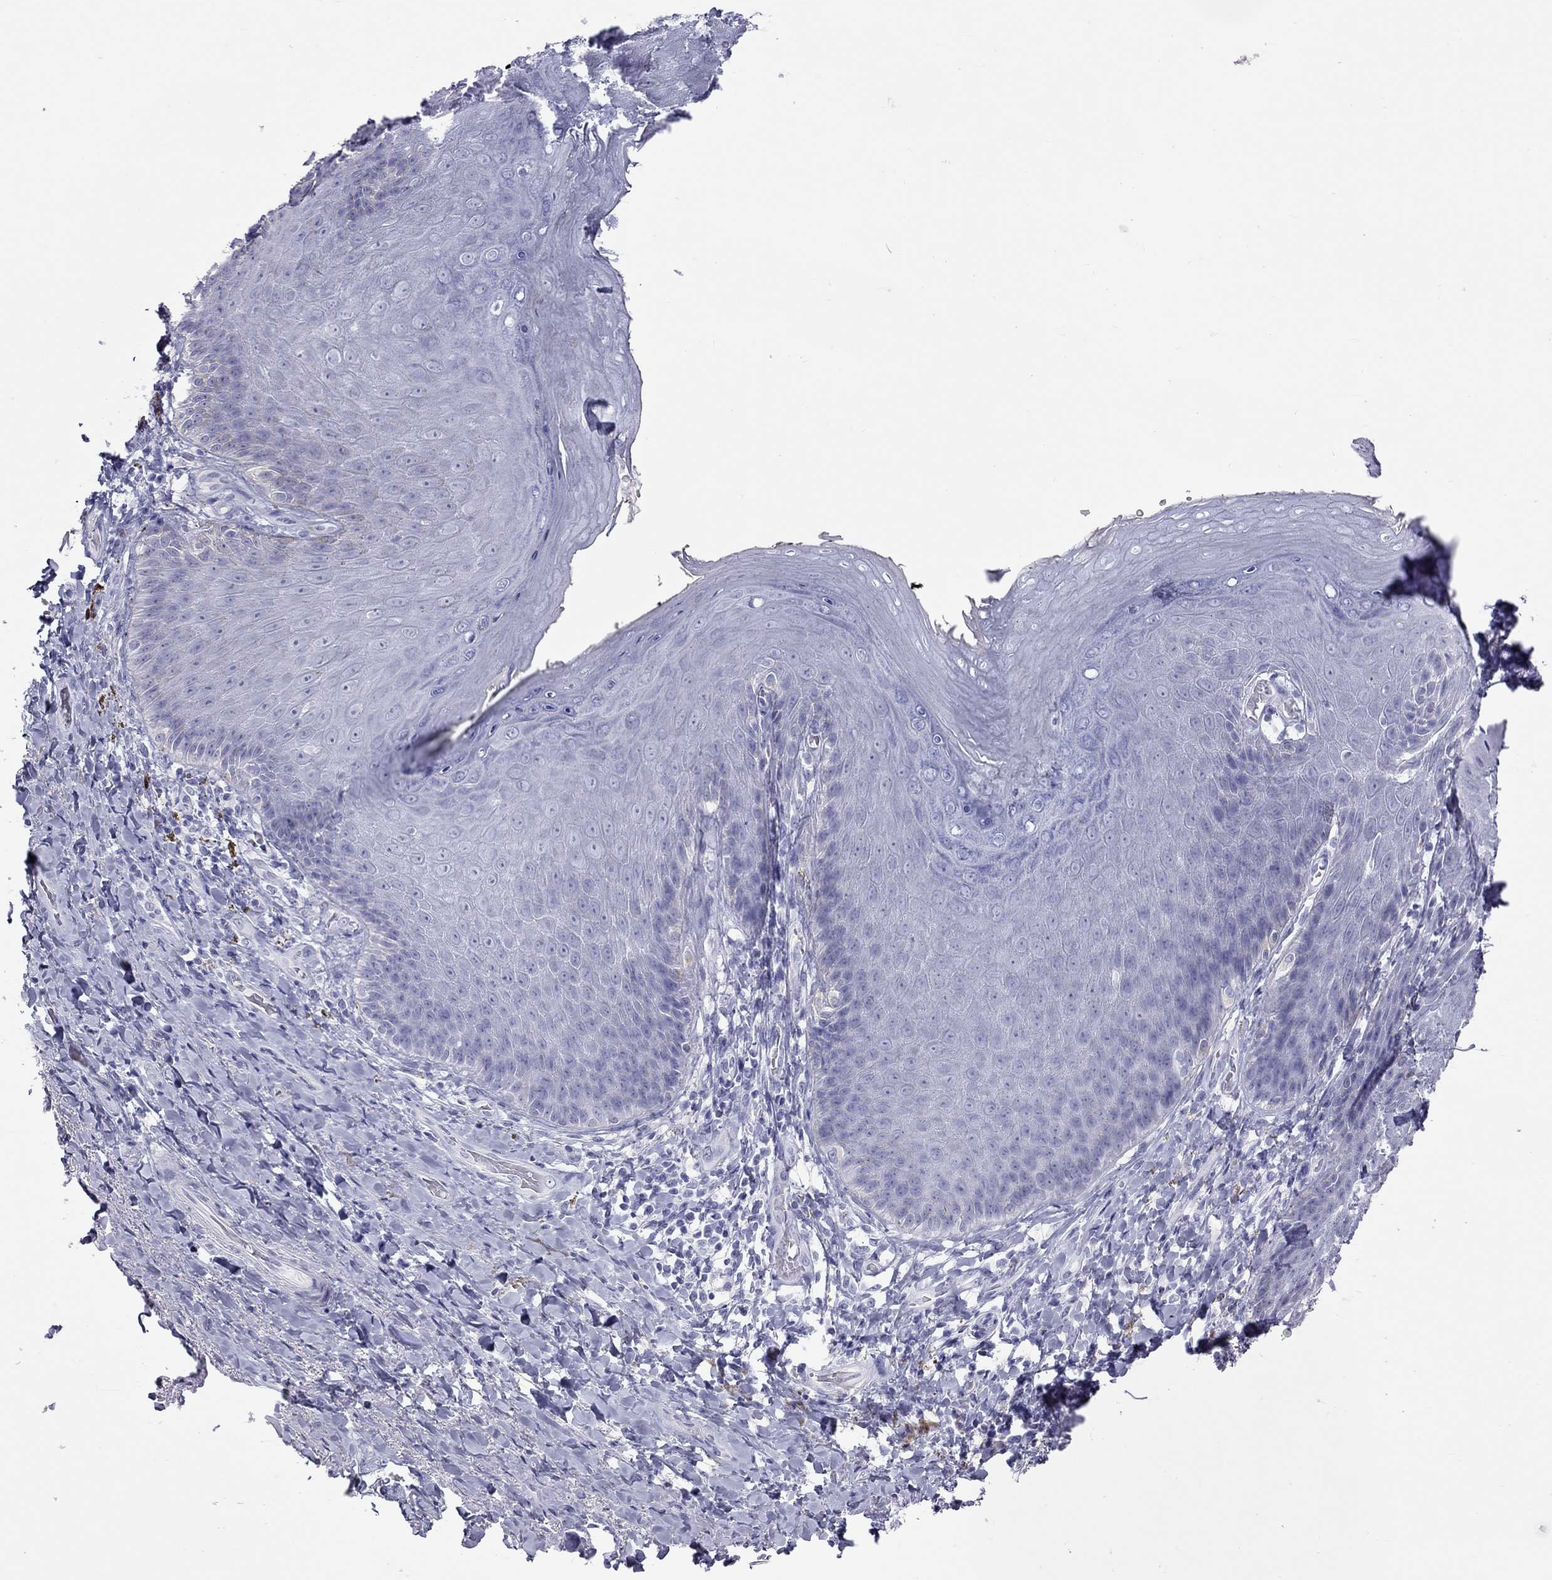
{"staining": {"intensity": "negative", "quantity": "none", "location": "none"}, "tissue": "adipose tissue", "cell_type": "Adipocytes", "image_type": "normal", "snomed": [{"axis": "morphology", "description": "Normal tissue, NOS"}, {"axis": "topography", "description": "Anal"}, {"axis": "topography", "description": "Peripheral nerve tissue"}], "caption": "The photomicrograph reveals no significant expression in adipocytes of adipose tissue. (DAB (3,3'-diaminobenzidine) immunohistochemistry (IHC) visualized using brightfield microscopy, high magnification).", "gene": "STAG3", "patient": {"sex": "male", "age": 53}}